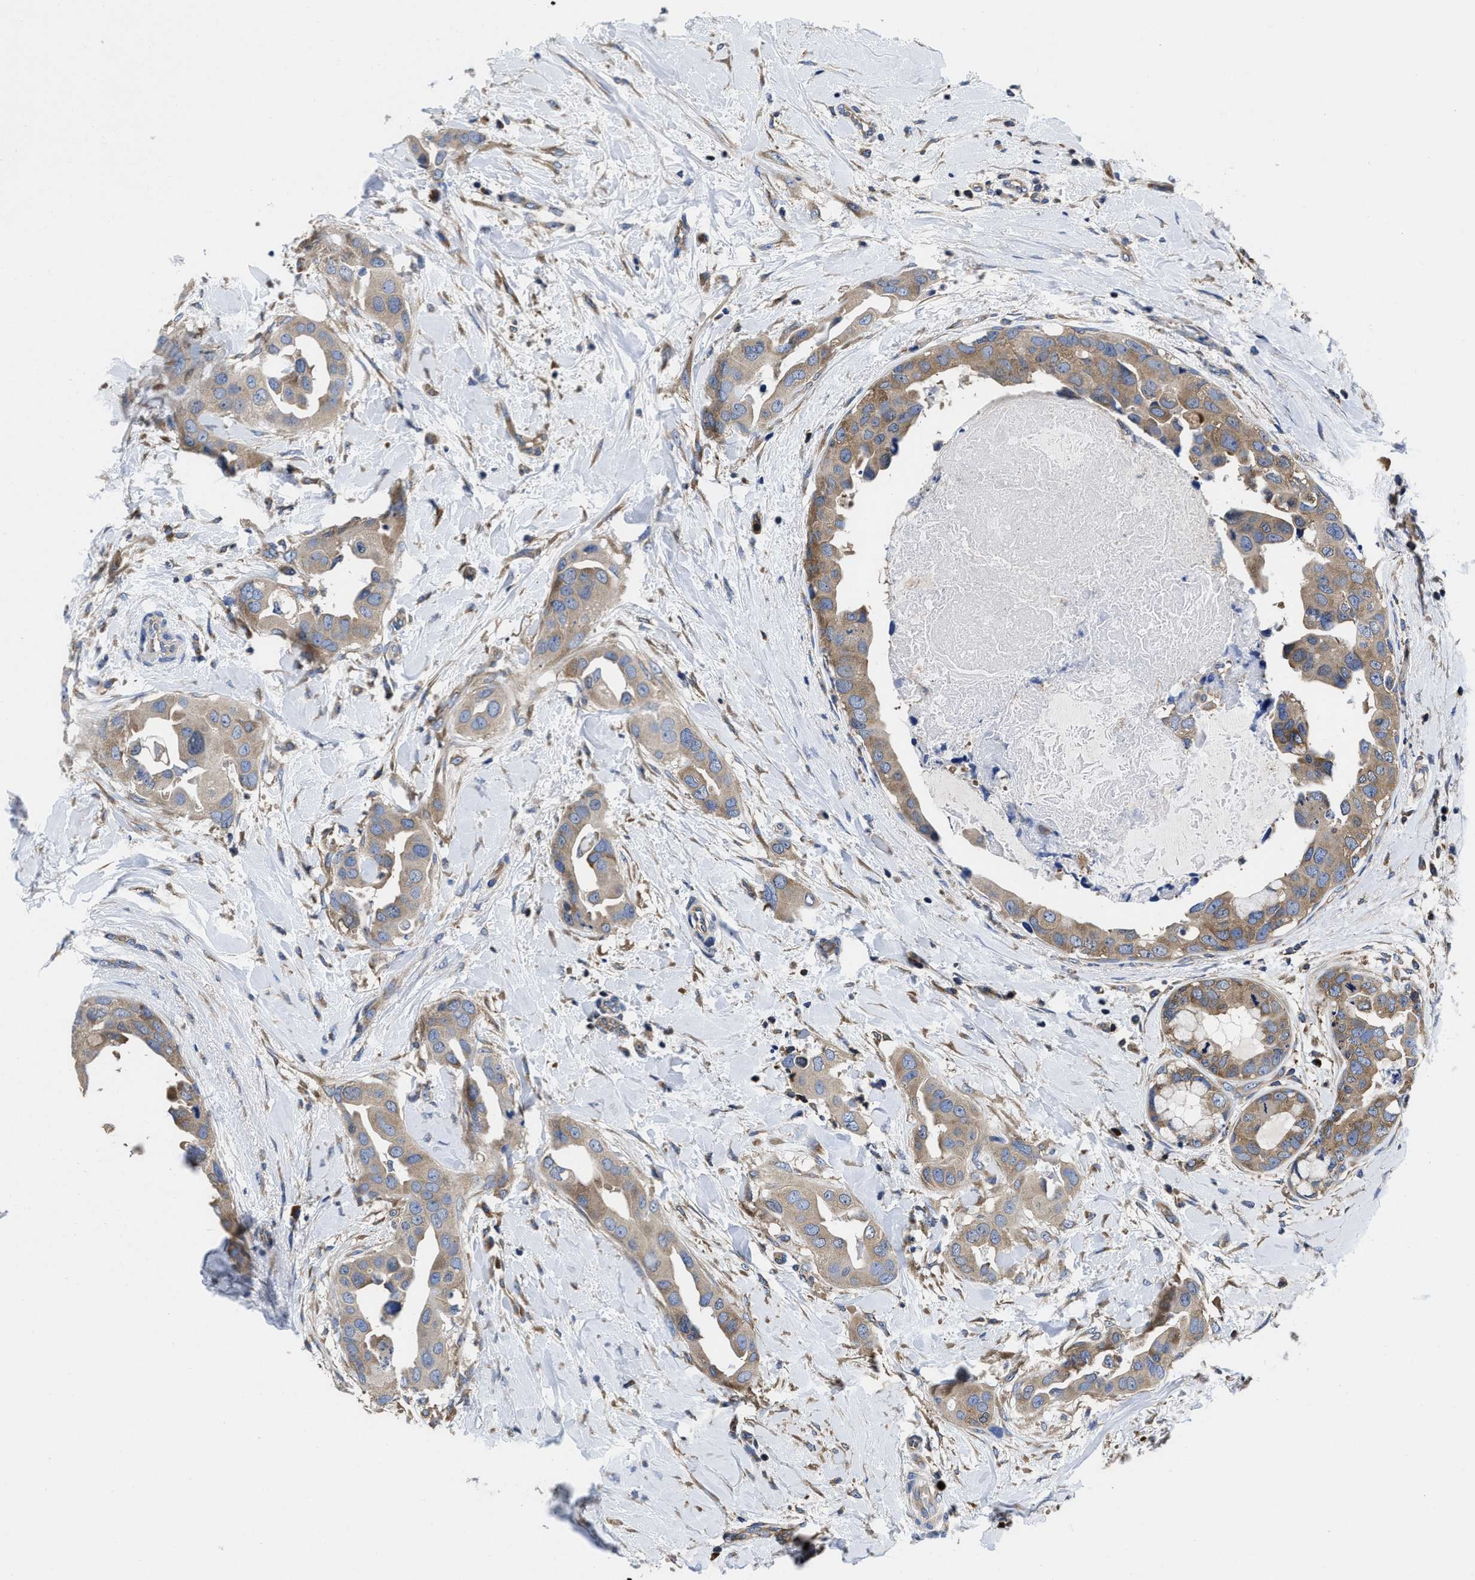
{"staining": {"intensity": "negative", "quantity": "none", "location": "none"}, "tissue": "breast cancer", "cell_type": "Tumor cells", "image_type": "cancer", "snomed": [{"axis": "morphology", "description": "Duct carcinoma"}, {"axis": "topography", "description": "Breast"}], "caption": "This is an immunohistochemistry image of breast cancer (intraductal carcinoma). There is no positivity in tumor cells.", "gene": "YARS1", "patient": {"sex": "female", "age": 40}}